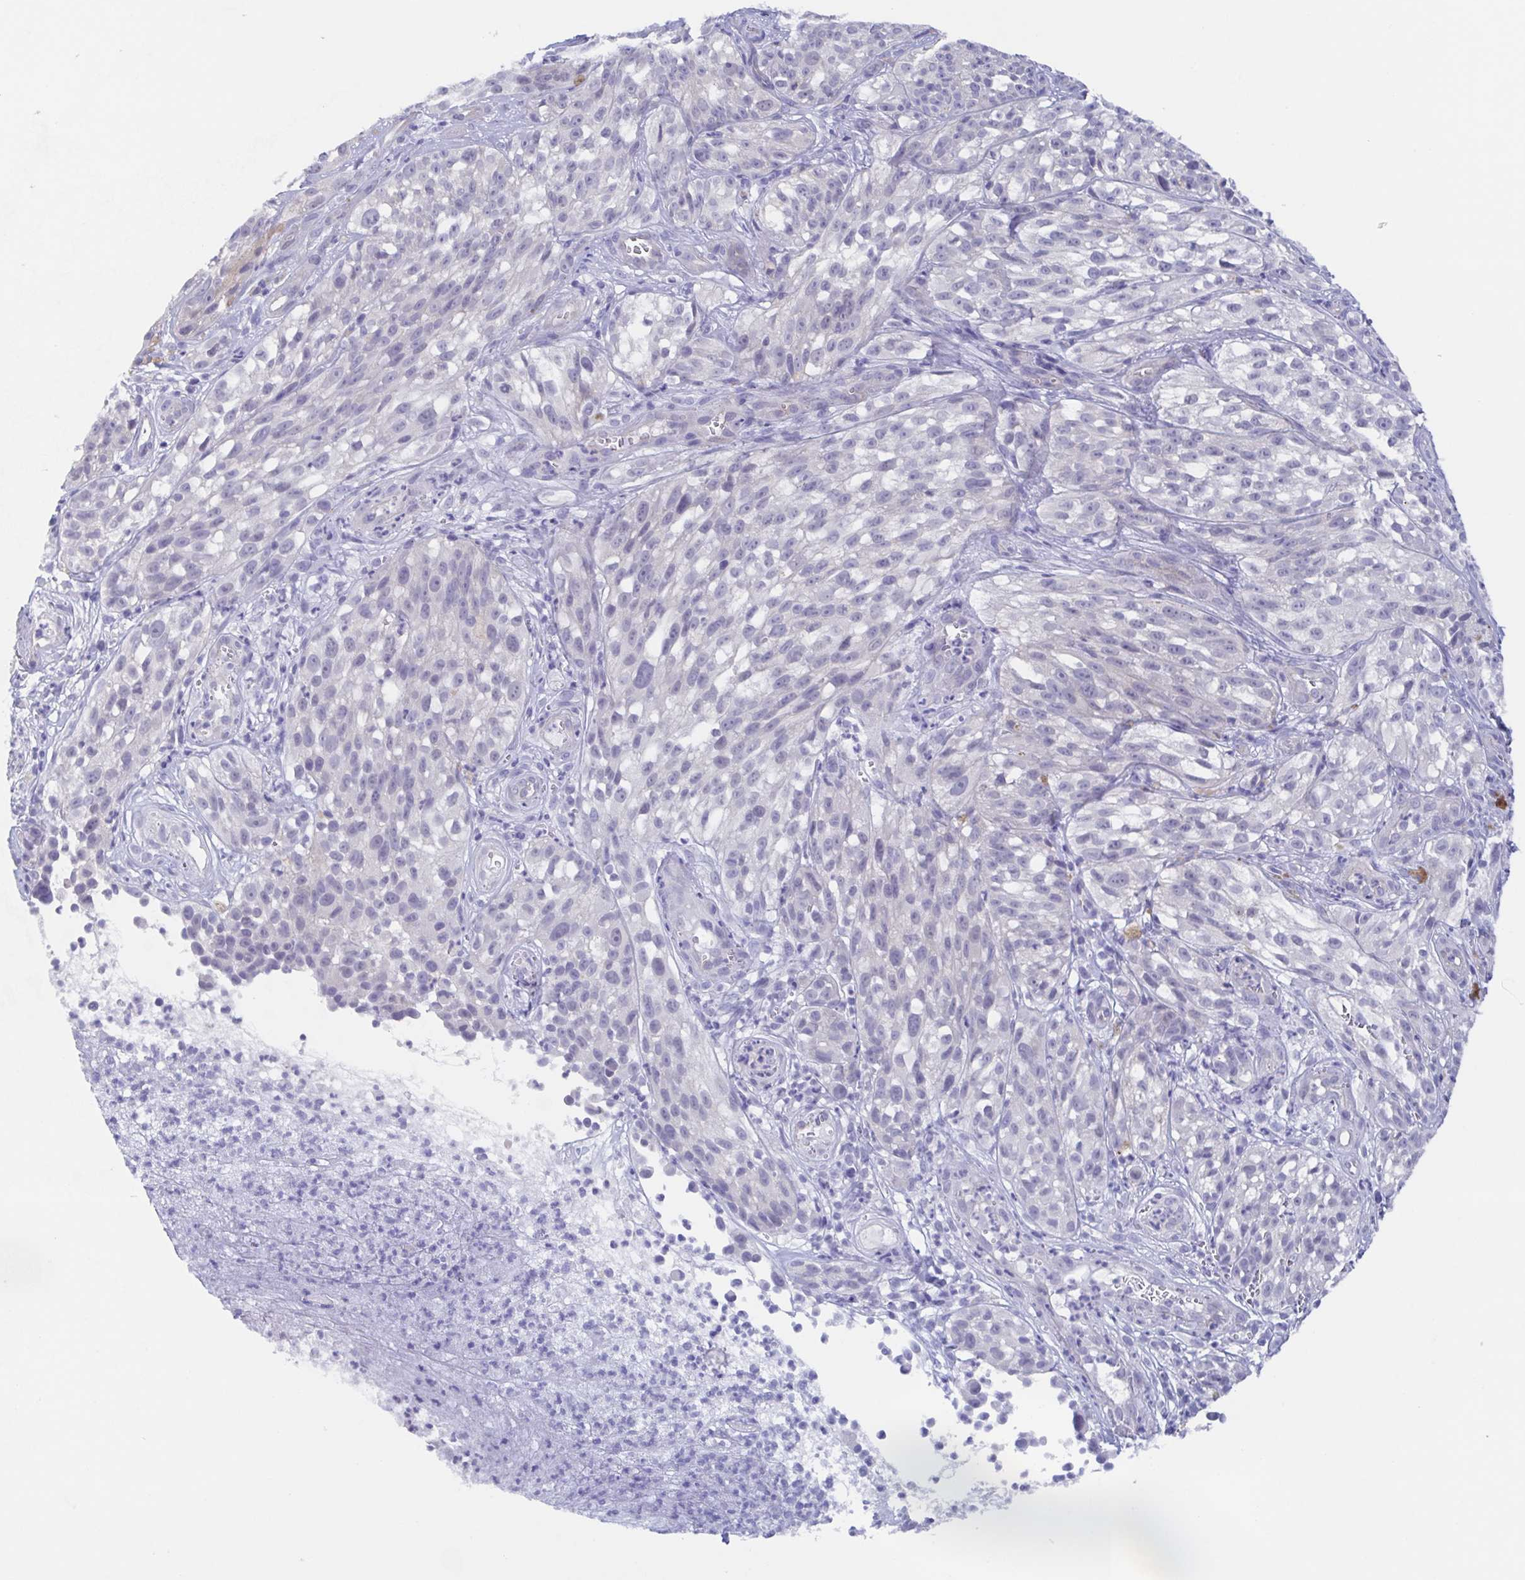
{"staining": {"intensity": "negative", "quantity": "none", "location": "none"}, "tissue": "melanoma", "cell_type": "Tumor cells", "image_type": "cancer", "snomed": [{"axis": "morphology", "description": "Malignant melanoma, NOS"}, {"axis": "topography", "description": "Skin"}], "caption": "Image shows no significant protein staining in tumor cells of melanoma.", "gene": "TEX12", "patient": {"sex": "female", "age": 85}}